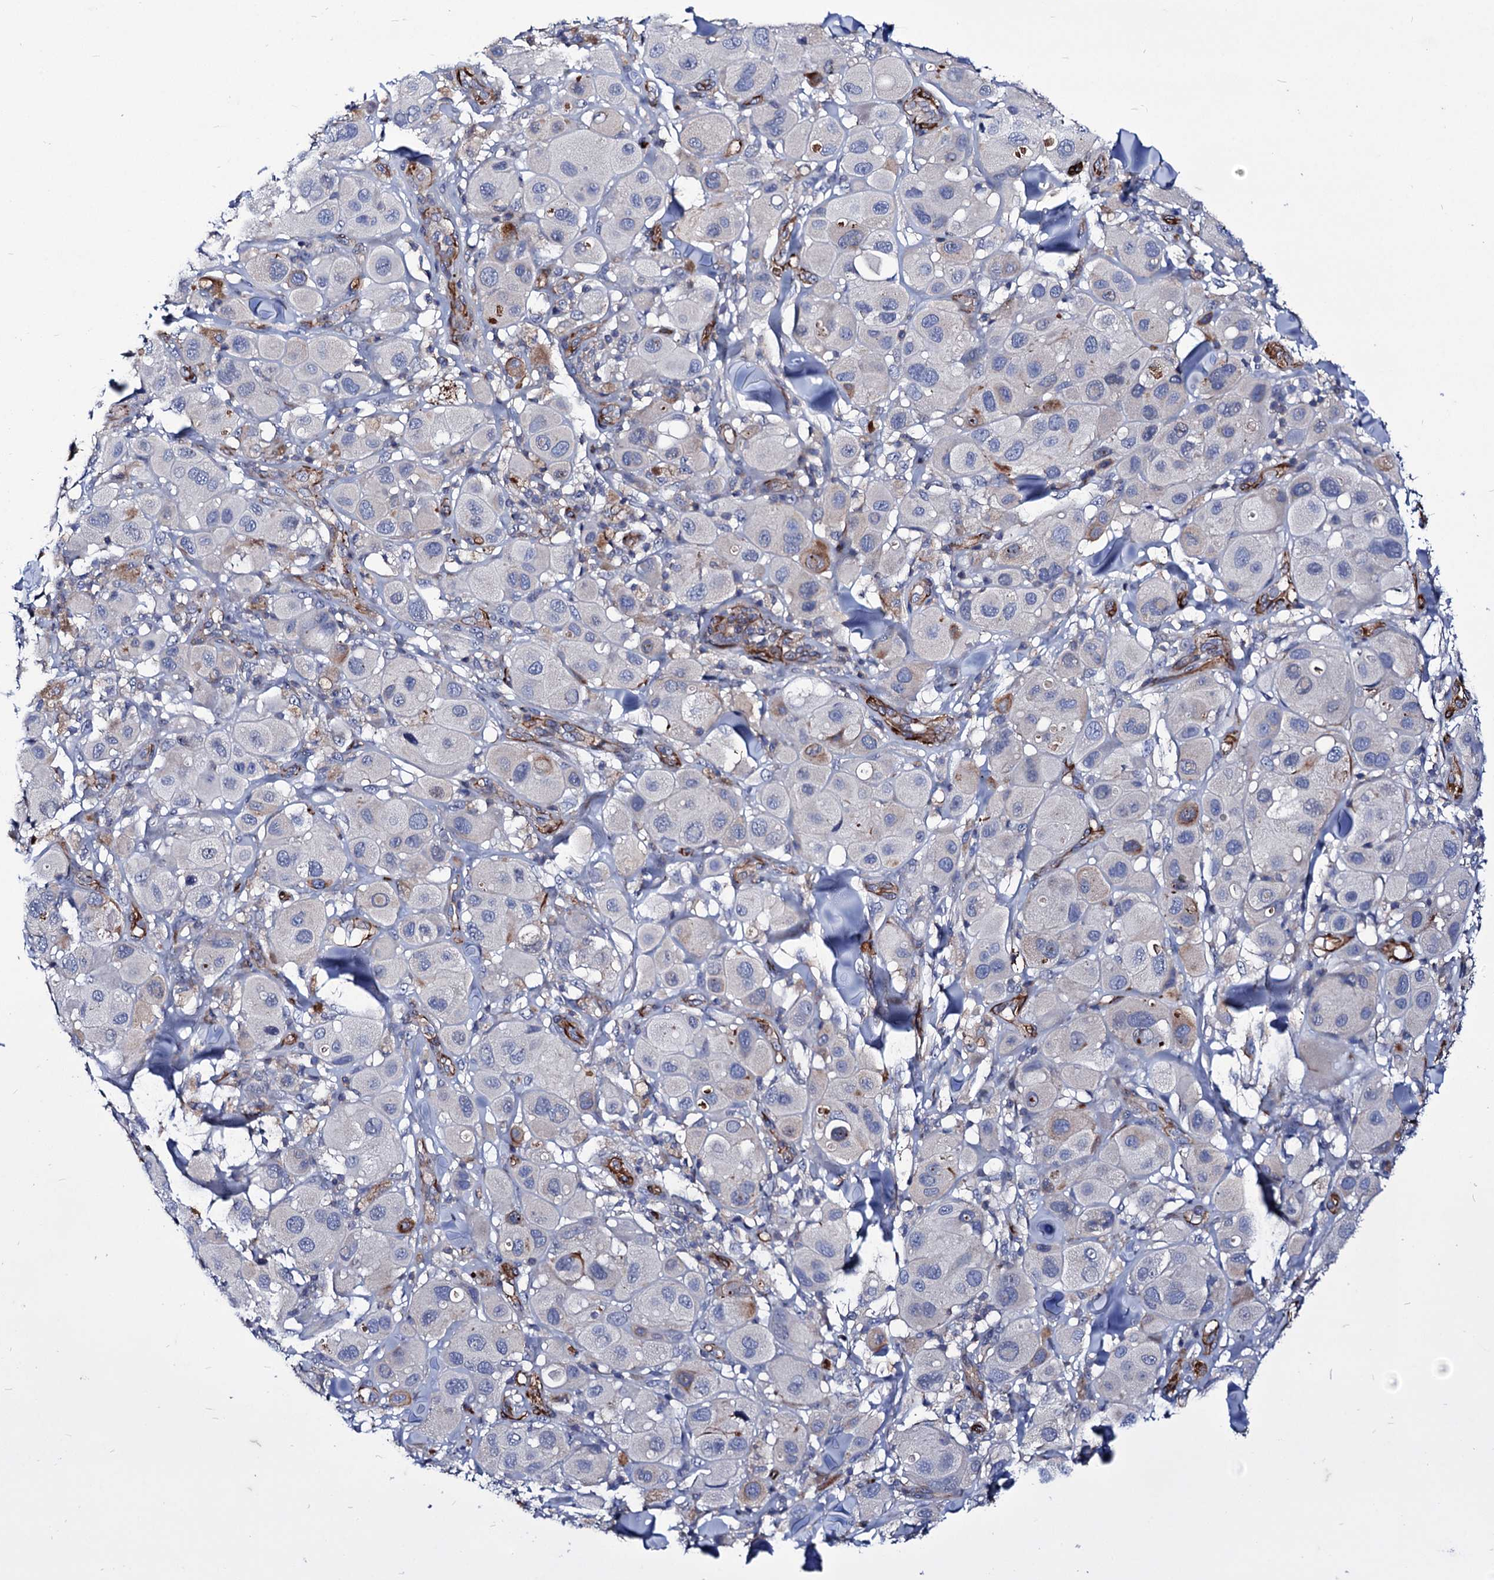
{"staining": {"intensity": "moderate", "quantity": "<25%", "location": "cytoplasmic/membranous"}, "tissue": "melanoma", "cell_type": "Tumor cells", "image_type": "cancer", "snomed": [{"axis": "morphology", "description": "Malignant melanoma, Metastatic site"}, {"axis": "topography", "description": "Skin"}], "caption": "This histopathology image exhibits immunohistochemistry staining of human melanoma, with low moderate cytoplasmic/membranous staining in approximately <25% of tumor cells.", "gene": "AXL", "patient": {"sex": "male", "age": 41}}